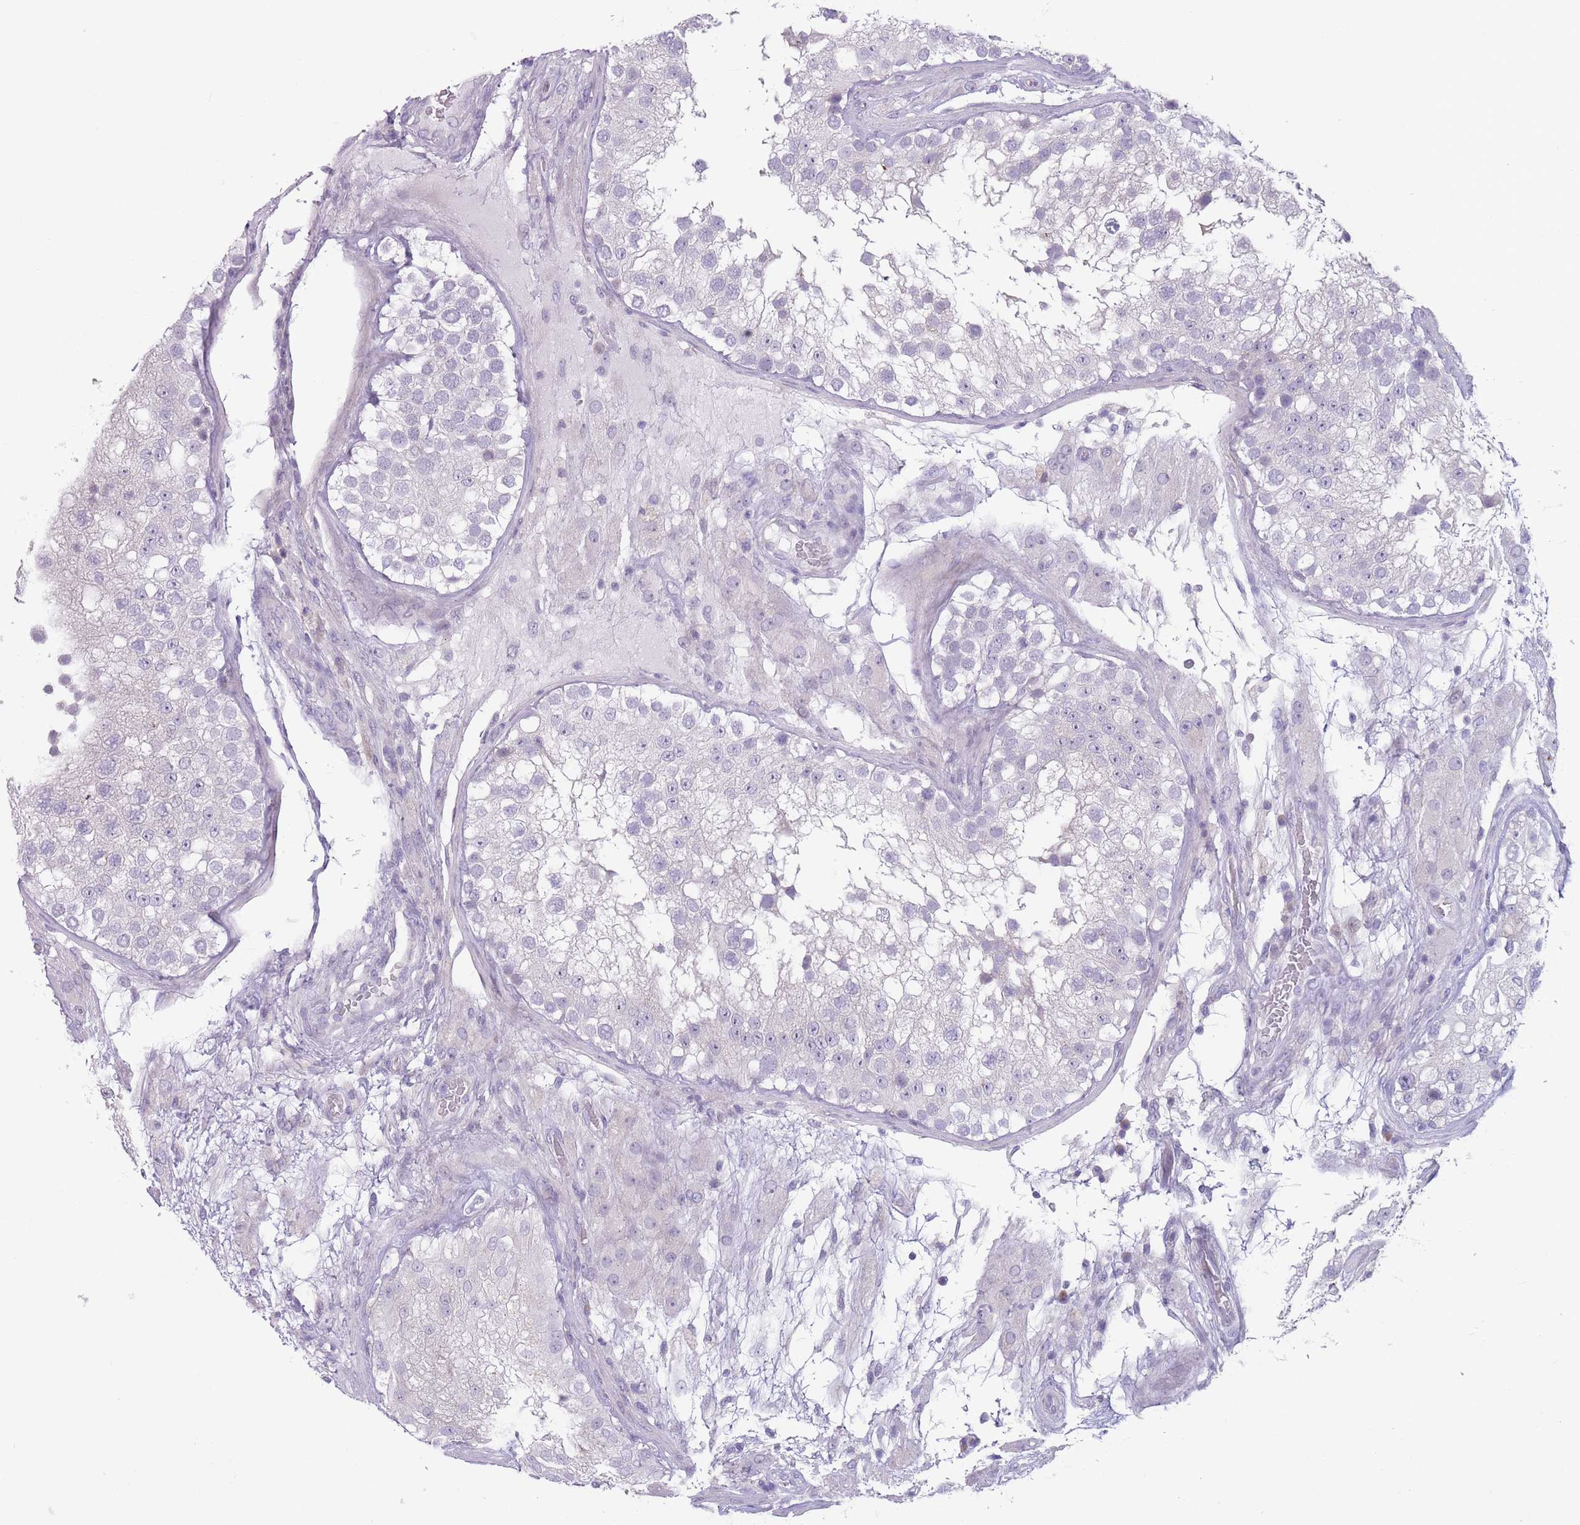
{"staining": {"intensity": "negative", "quantity": "none", "location": "none"}, "tissue": "testis", "cell_type": "Cells in seminiferous ducts", "image_type": "normal", "snomed": [{"axis": "morphology", "description": "Normal tissue, NOS"}, {"axis": "topography", "description": "Testis"}], "caption": "An immunohistochemistry micrograph of normal testis is shown. There is no staining in cells in seminiferous ducts of testis.", "gene": "PAIP2B", "patient": {"sex": "male", "age": 26}}